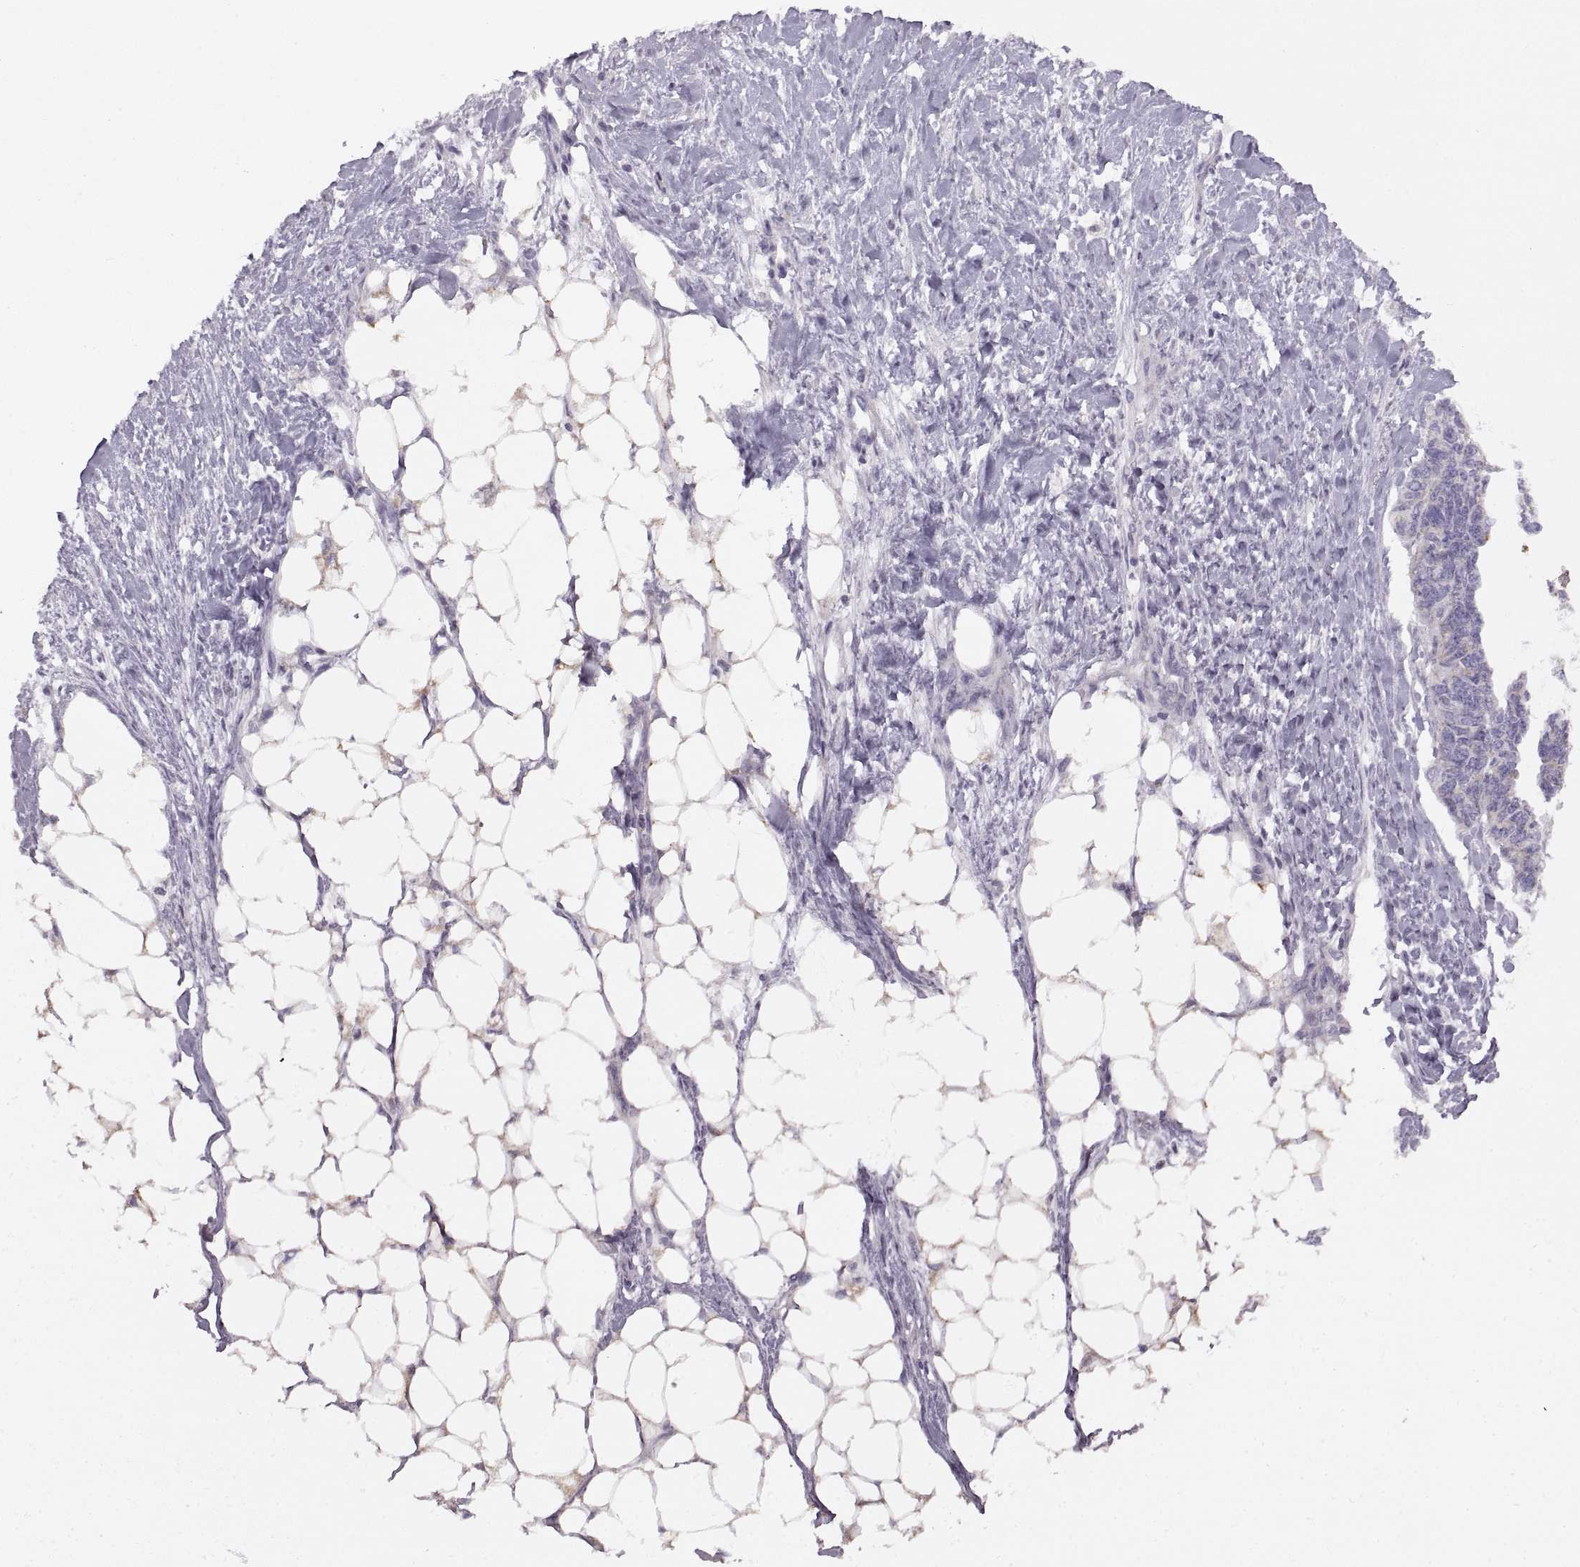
{"staining": {"intensity": "moderate", "quantity": "<25%", "location": "cytoplasmic/membranous"}, "tissue": "ovarian cancer", "cell_type": "Tumor cells", "image_type": "cancer", "snomed": [{"axis": "morphology", "description": "Cystadenocarcinoma, serous, NOS"}, {"axis": "topography", "description": "Ovary"}], "caption": "Tumor cells demonstrate moderate cytoplasmic/membranous positivity in about <25% of cells in ovarian cancer (serous cystadenocarcinoma).", "gene": "PIERCE1", "patient": {"sex": "female", "age": 69}}